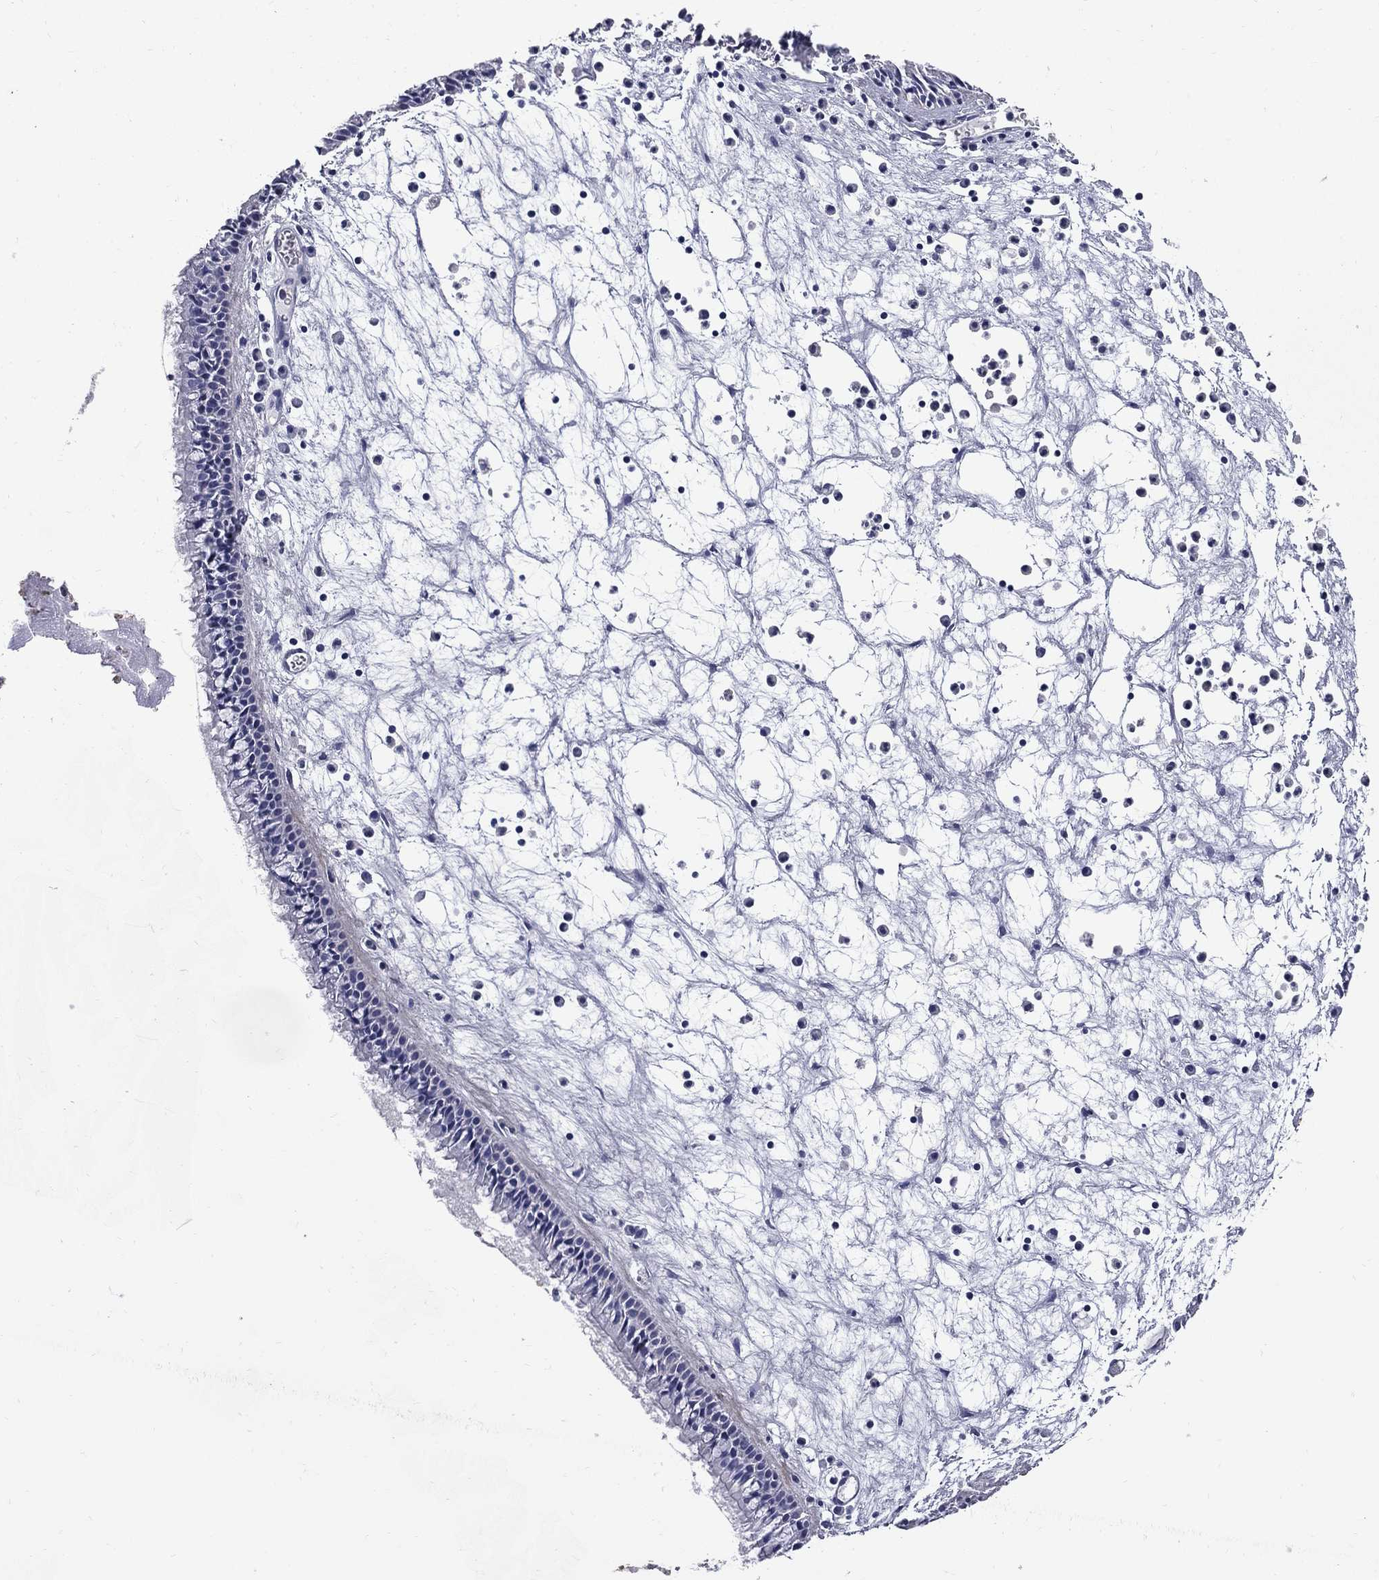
{"staining": {"intensity": "negative", "quantity": "none", "location": "none"}, "tissue": "nasopharynx", "cell_type": "Respiratory epithelial cells", "image_type": "normal", "snomed": [{"axis": "morphology", "description": "Normal tissue, NOS"}, {"axis": "topography", "description": "Nasopharynx"}], "caption": "DAB (3,3'-diaminobenzidine) immunohistochemical staining of normal nasopharynx displays no significant positivity in respiratory epithelial cells. (Stains: DAB (3,3'-diaminobenzidine) immunohistochemistry (IHC) with hematoxylin counter stain, Microscopy: brightfield microscopy at high magnification).", "gene": "TRIM29", "patient": {"sex": "female", "age": 47}}